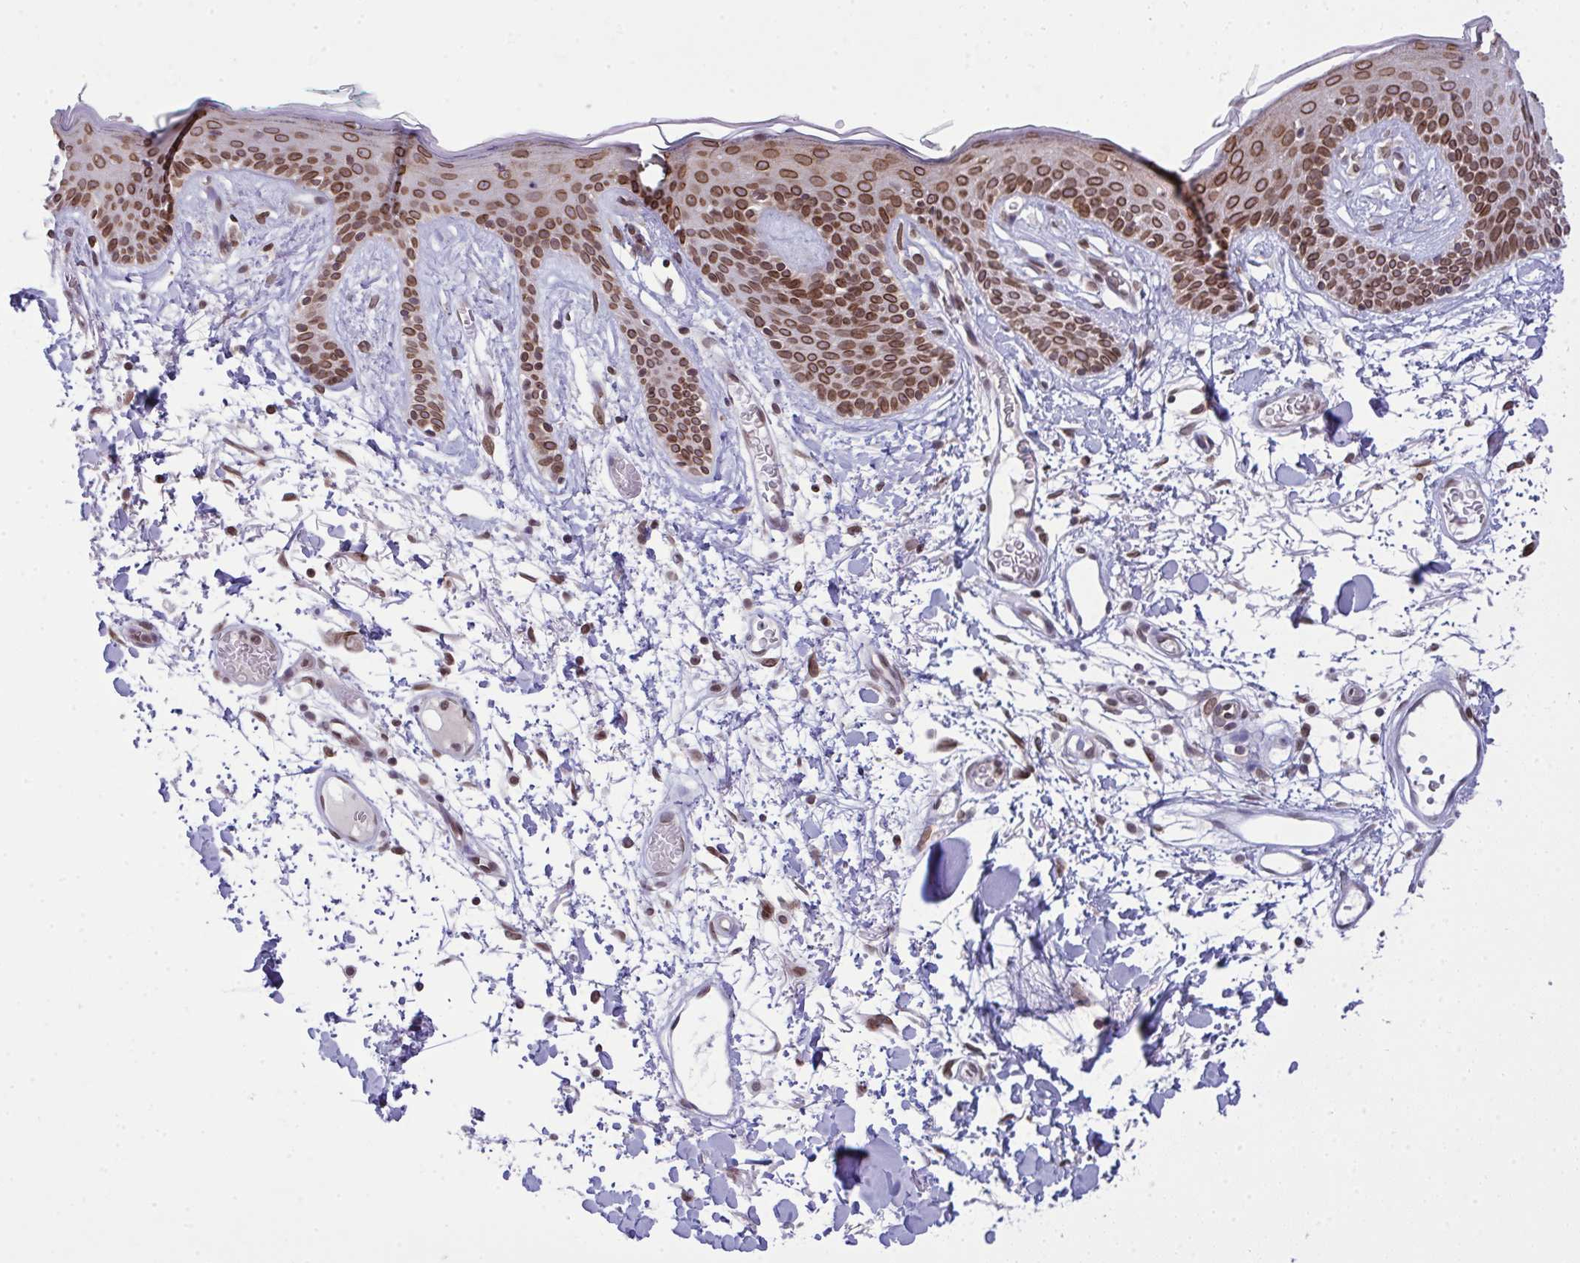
{"staining": {"intensity": "moderate", "quantity": ">75%", "location": "cytoplasmic/membranous,nuclear"}, "tissue": "skin", "cell_type": "Fibroblasts", "image_type": "normal", "snomed": [{"axis": "morphology", "description": "Normal tissue, NOS"}, {"axis": "topography", "description": "Skin"}], "caption": "The immunohistochemical stain shows moderate cytoplasmic/membranous,nuclear expression in fibroblasts of normal skin. Nuclei are stained in blue.", "gene": "RANBP2", "patient": {"sex": "male", "age": 79}}